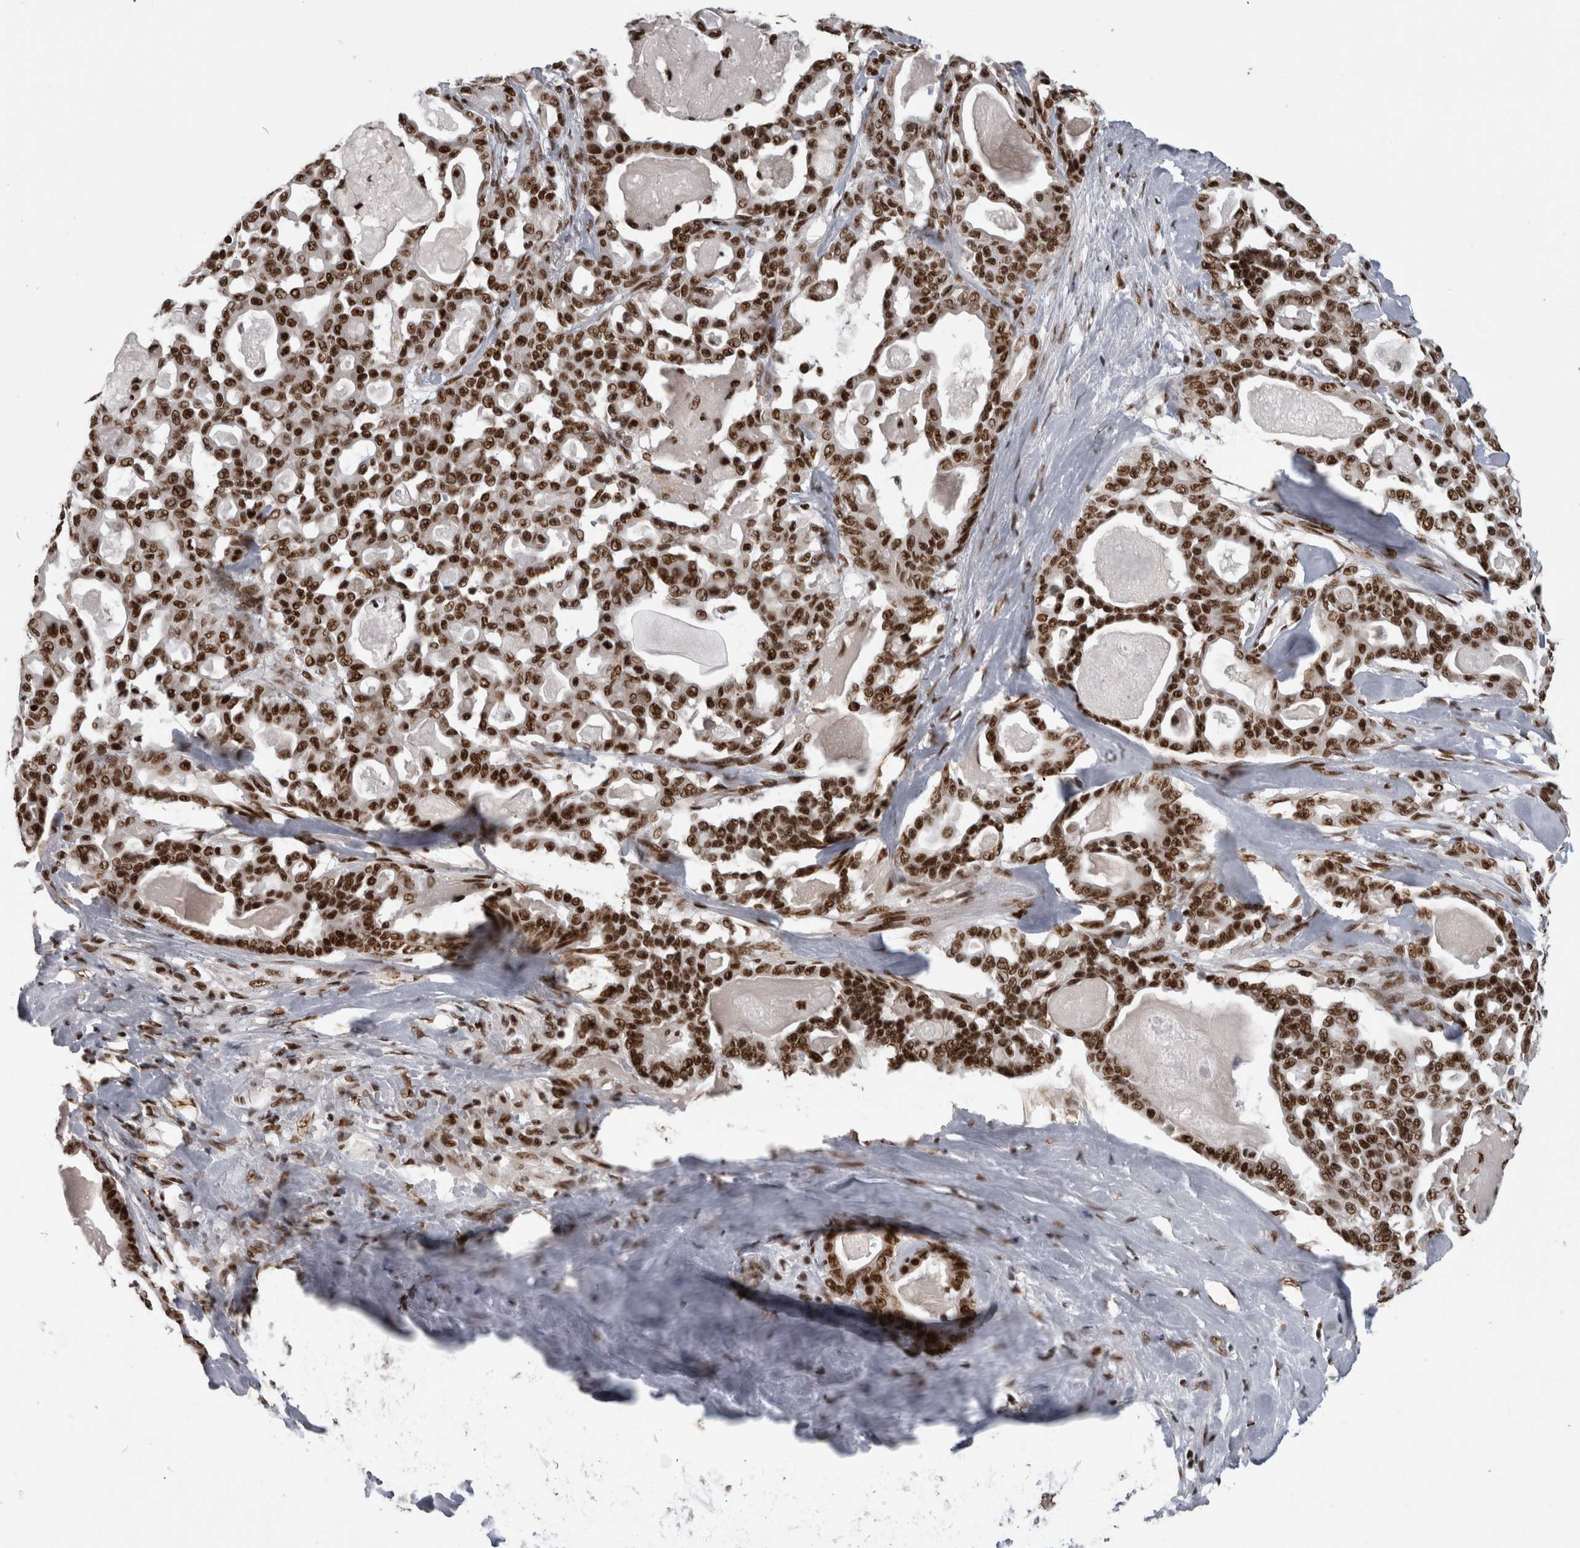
{"staining": {"intensity": "strong", "quantity": ">75%", "location": "nuclear"}, "tissue": "pancreatic cancer", "cell_type": "Tumor cells", "image_type": "cancer", "snomed": [{"axis": "morphology", "description": "Adenocarcinoma, NOS"}, {"axis": "topography", "description": "Pancreas"}], "caption": "Human adenocarcinoma (pancreatic) stained with a protein marker demonstrates strong staining in tumor cells.", "gene": "ZSCAN2", "patient": {"sex": "male", "age": 63}}